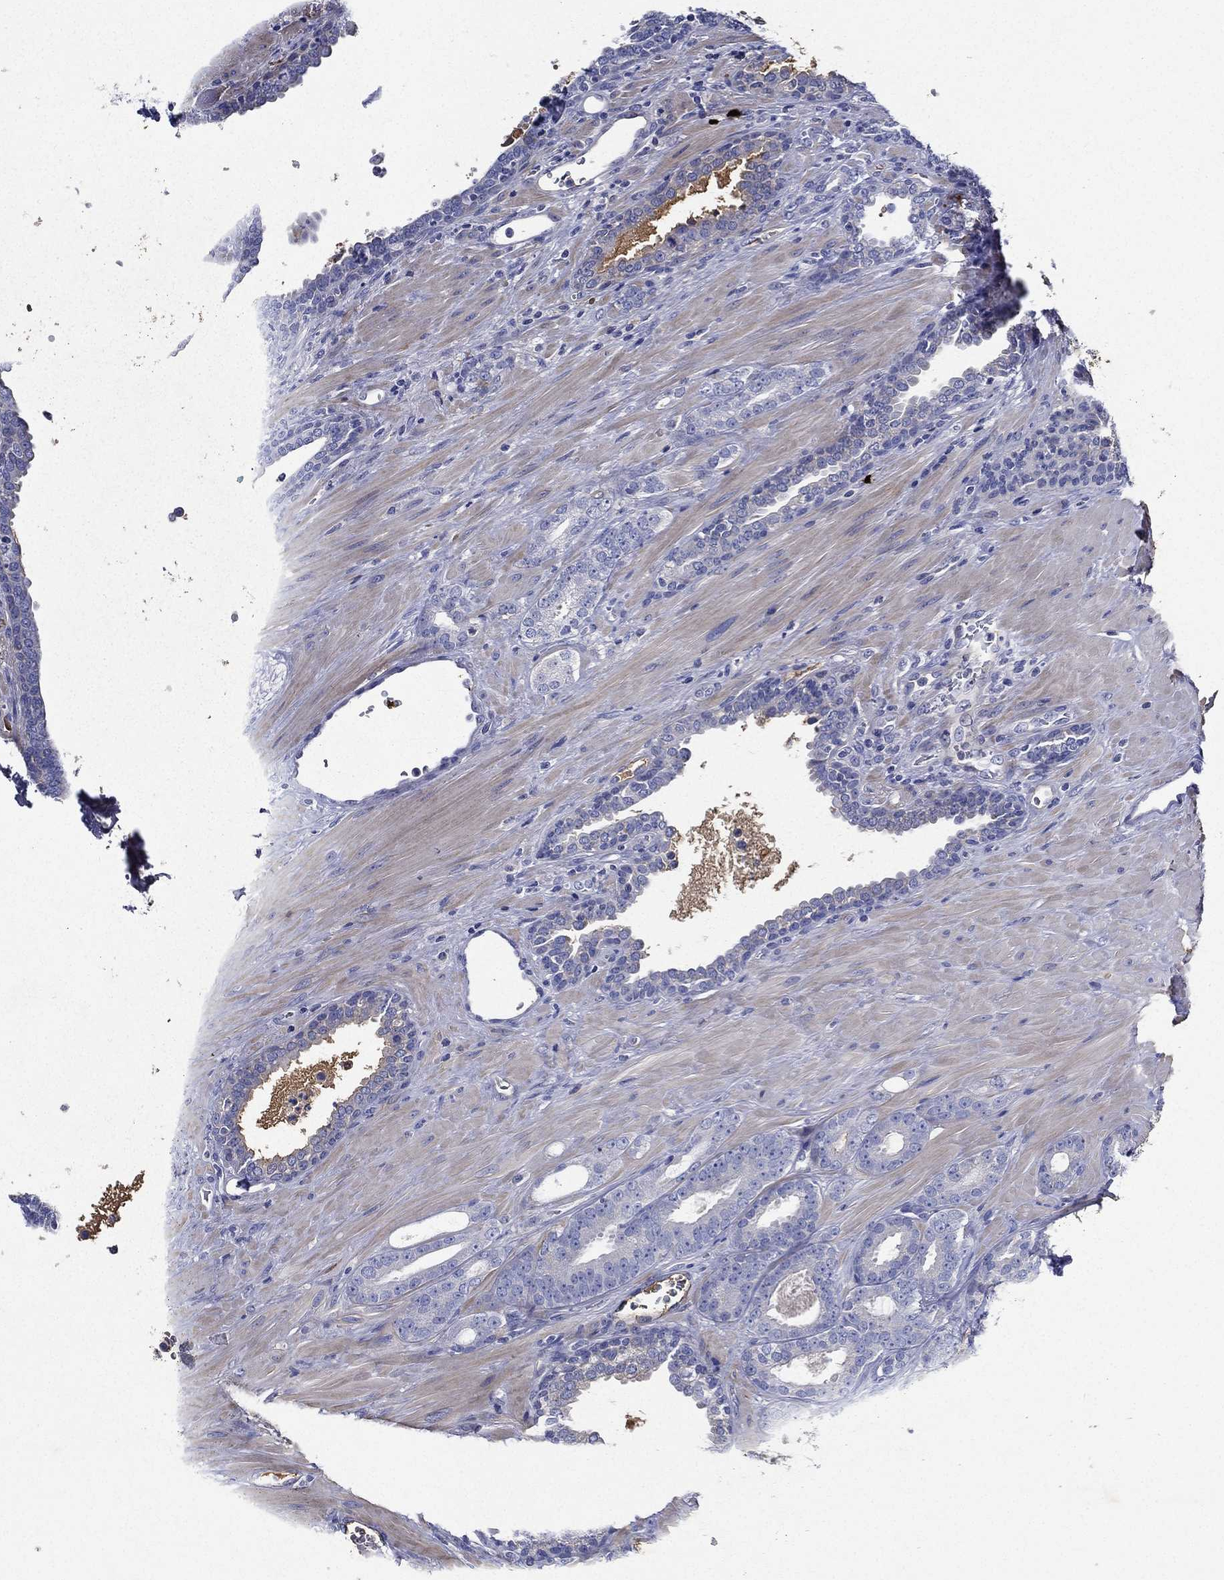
{"staining": {"intensity": "negative", "quantity": "none", "location": "none"}, "tissue": "prostate cancer", "cell_type": "Tumor cells", "image_type": "cancer", "snomed": [{"axis": "morphology", "description": "Adenocarcinoma, Low grade"}, {"axis": "topography", "description": "Prostate"}], "caption": "A high-resolution histopathology image shows immunohistochemistry (IHC) staining of low-grade adenocarcinoma (prostate), which shows no significant positivity in tumor cells.", "gene": "TMPRSS11D", "patient": {"sex": "male", "age": 61}}